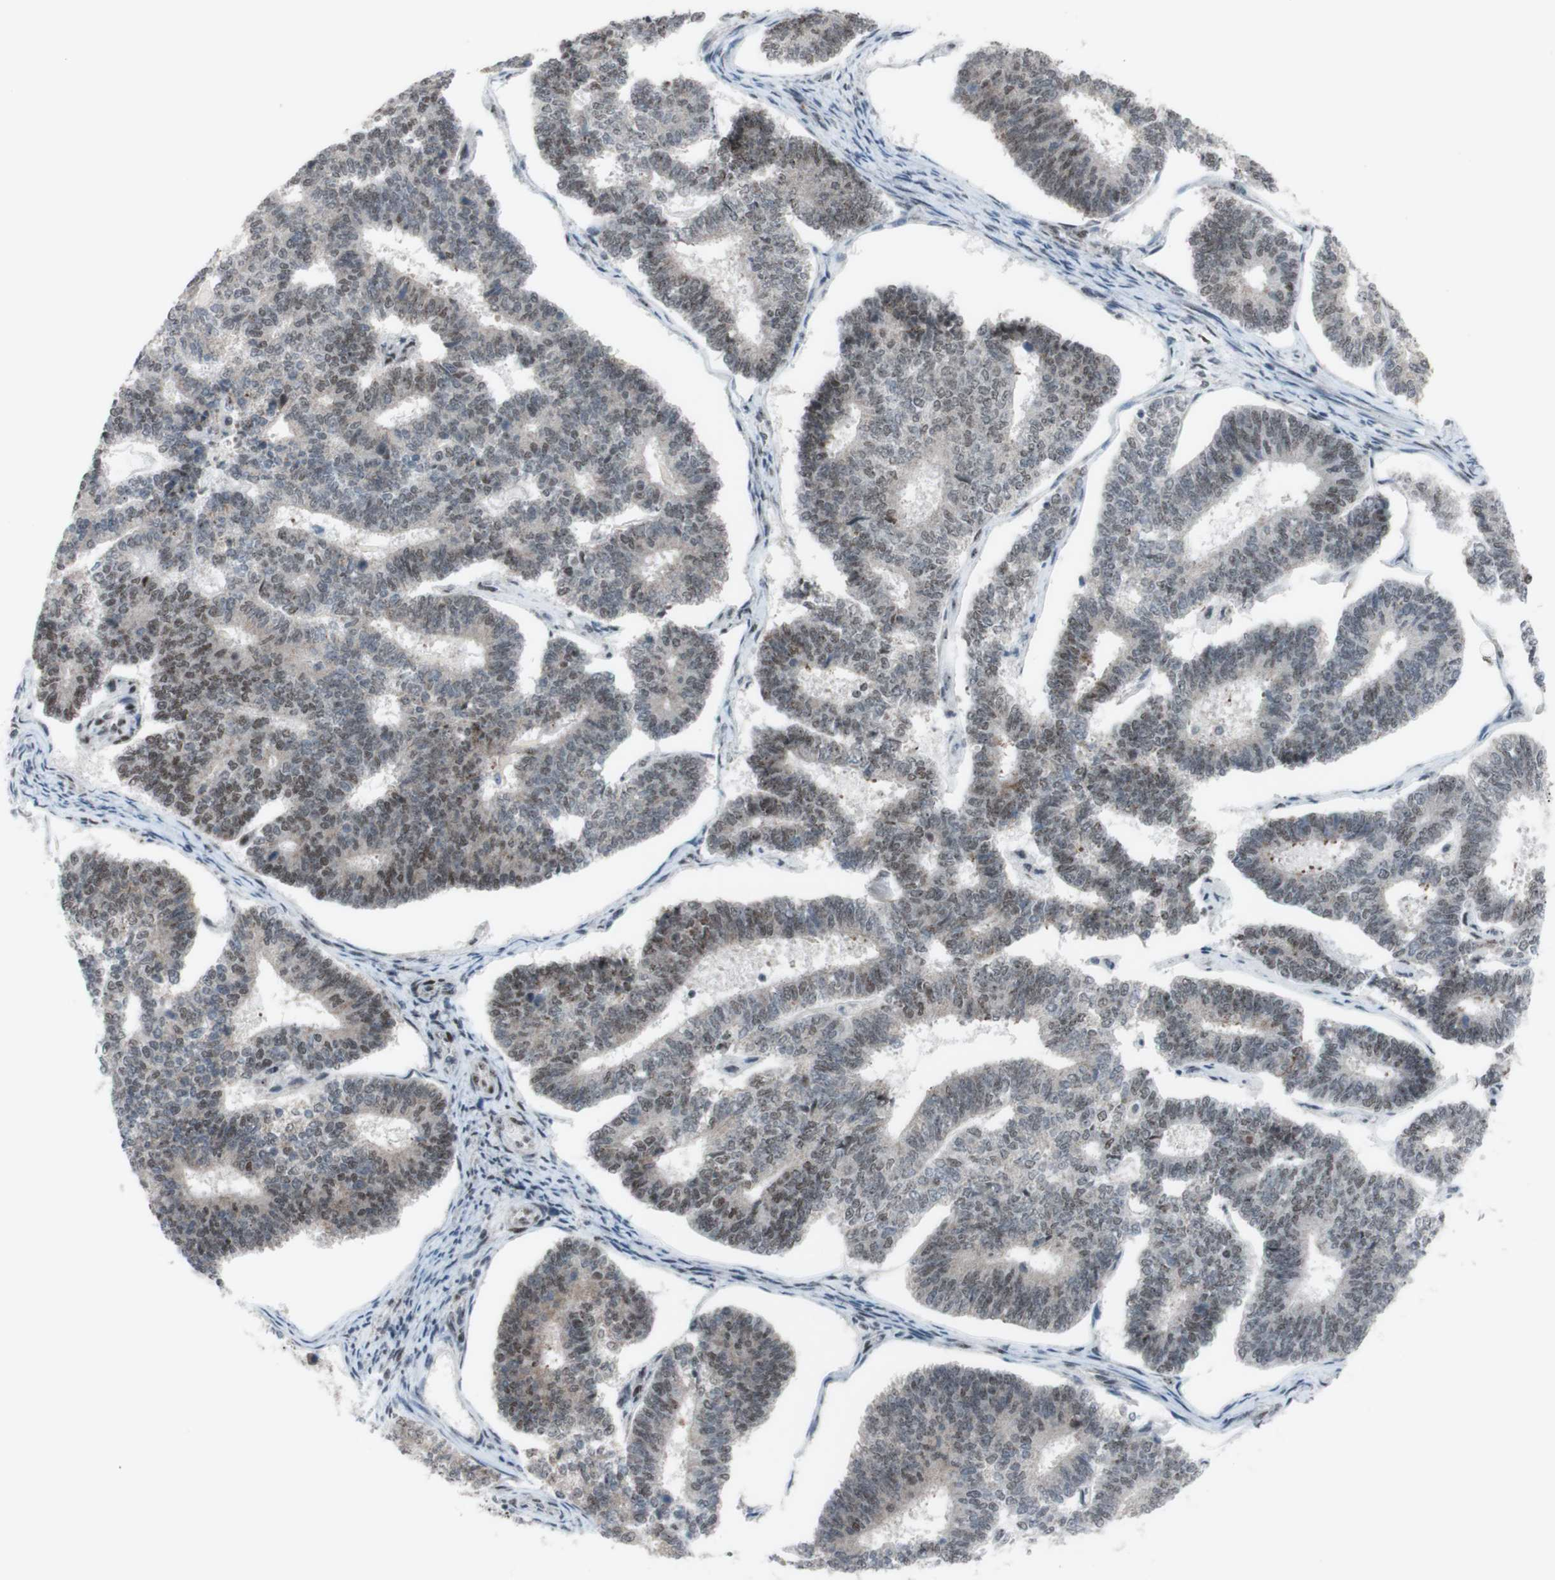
{"staining": {"intensity": "weak", "quantity": ">75%", "location": "nuclear"}, "tissue": "endometrial cancer", "cell_type": "Tumor cells", "image_type": "cancer", "snomed": [{"axis": "morphology", "description": "Adenocarcinoma, NOS"}, {"axis": "topography", "description": "Endometrium"}], "caption": "High-magnification brightfield microscopy of endometrial cancer stained with DAB (brown) and counterstained with hematoxylin (blue). tumor cells exhibit weak nuclear positivity is appreciated in approximately>75% of cells. The staining was performed using DAB to visualize the protein expression in brown, while the nuclei were stained in blue with hematoxylin (Magnification: 20x).", "gene": "POLR1A", "patient": {"sex": "female", "age": 70}}